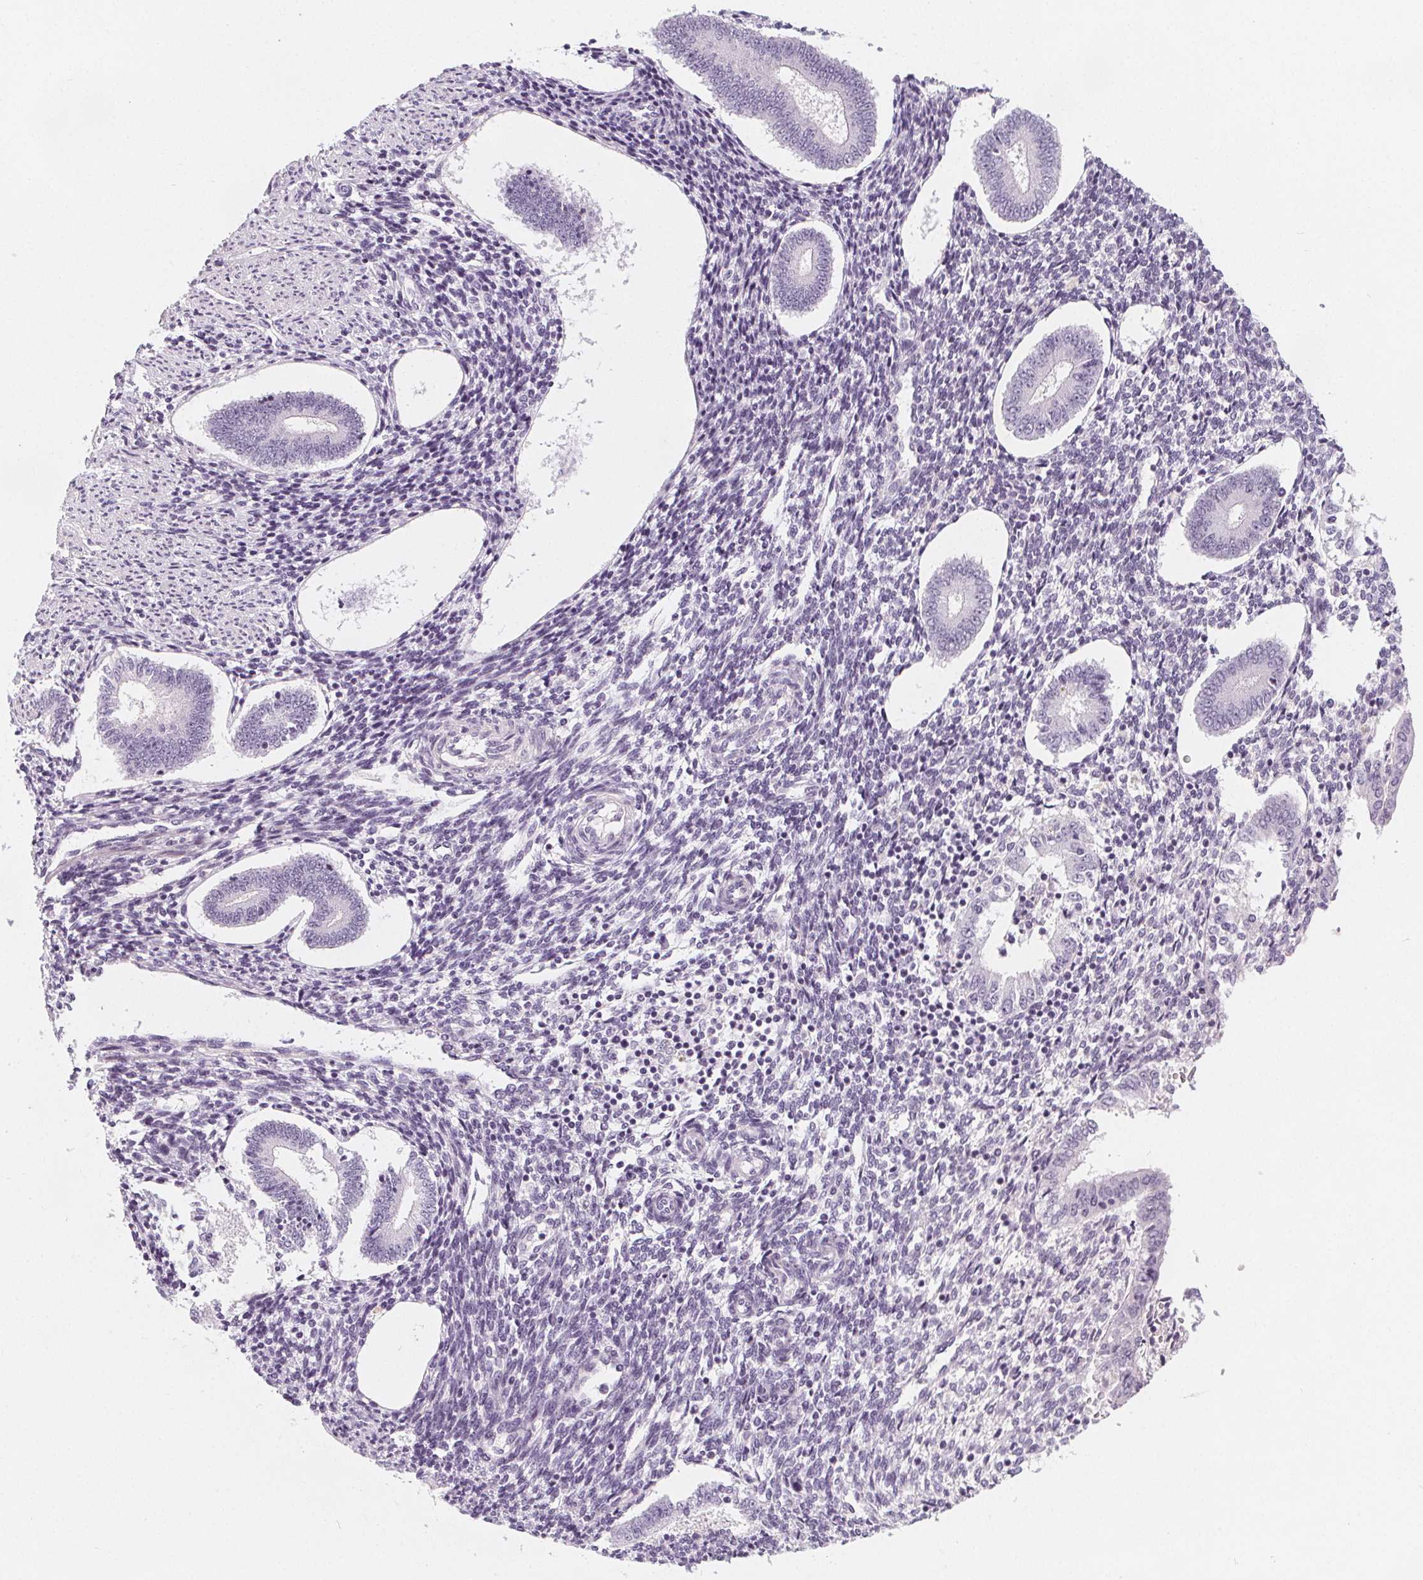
{"staining": {"intensity": "negative", "quantity": "none", "location": "none"}, "tissue": "endometrium", "cell_type": "Cells in endometrial stroma", "image_type": "normal", "snomed": [{"axis": "morphology", "description": "Normal tissue, NOS"}, {"axis": "topography", "description": "Endometrium"}], "caption": "The photomicrograph displays no significant expression in cells in endometrial stroma of endometrium.", "gene": "SLC5A12", "patient": {"sex": "female", "age": 40}}